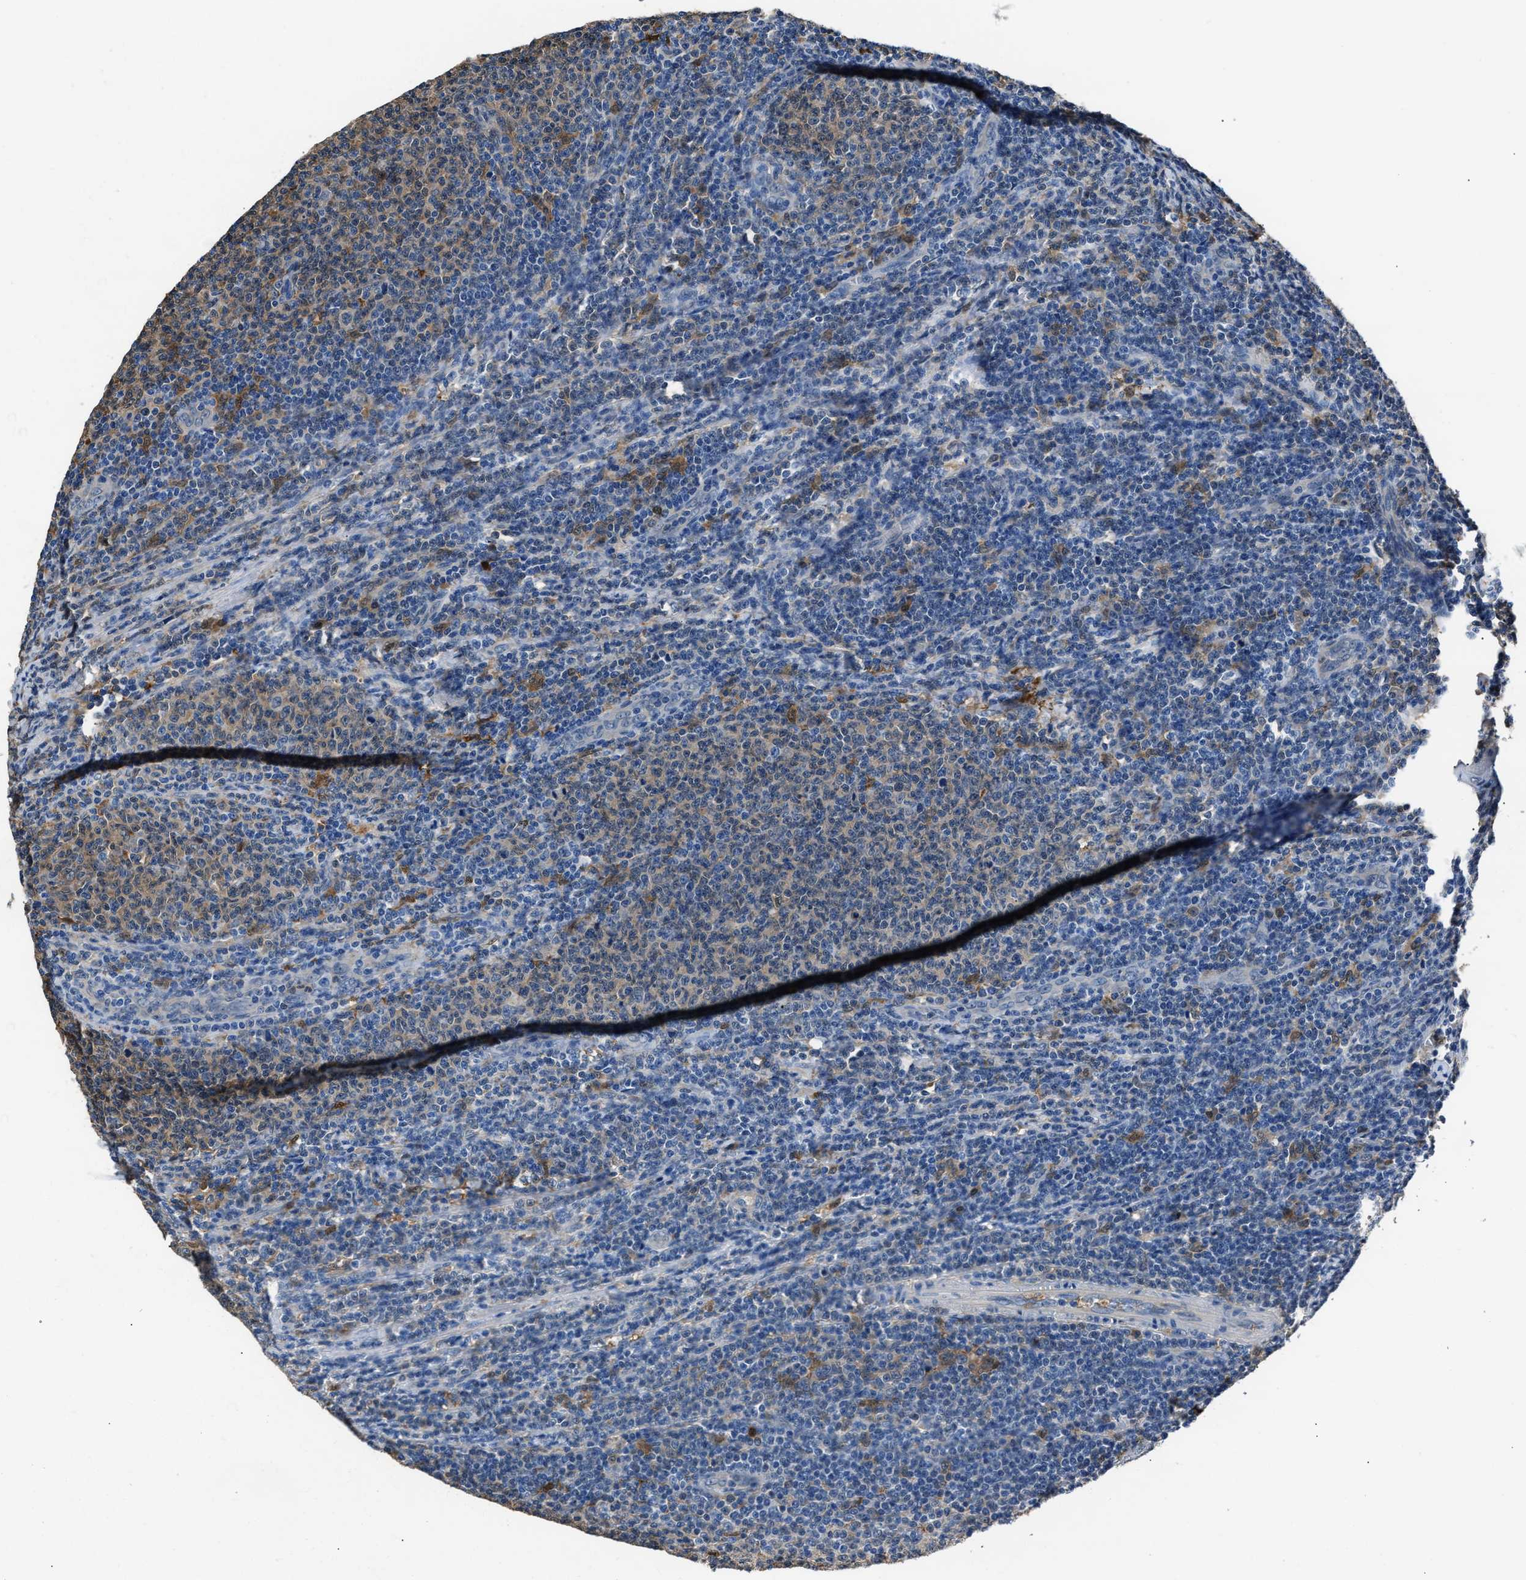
{"staining": {"intensity": "weak", "quantity": "25%-75%", "location": "cytoplasmic/membranous"}, "tissue": "lymphoma", "cell_type": "Tumor cells", "image_type": "cancer", "snomed": [{"axis": "morphology", "description": "Malignant lymphoma, non-Hodgkin's type, Low grade"}, {"axis": "topography", "description": "Lymph node"}], "caption": "DAB (3,3'-diaminobenzidine) immunohistochemical staining of lymphoma shows weak cytoplasmic/membranous protein staining in about 25%-75% of tumor cells.", "gene": "GSTP1", "patient": {"sex": "male", "age": 66}}